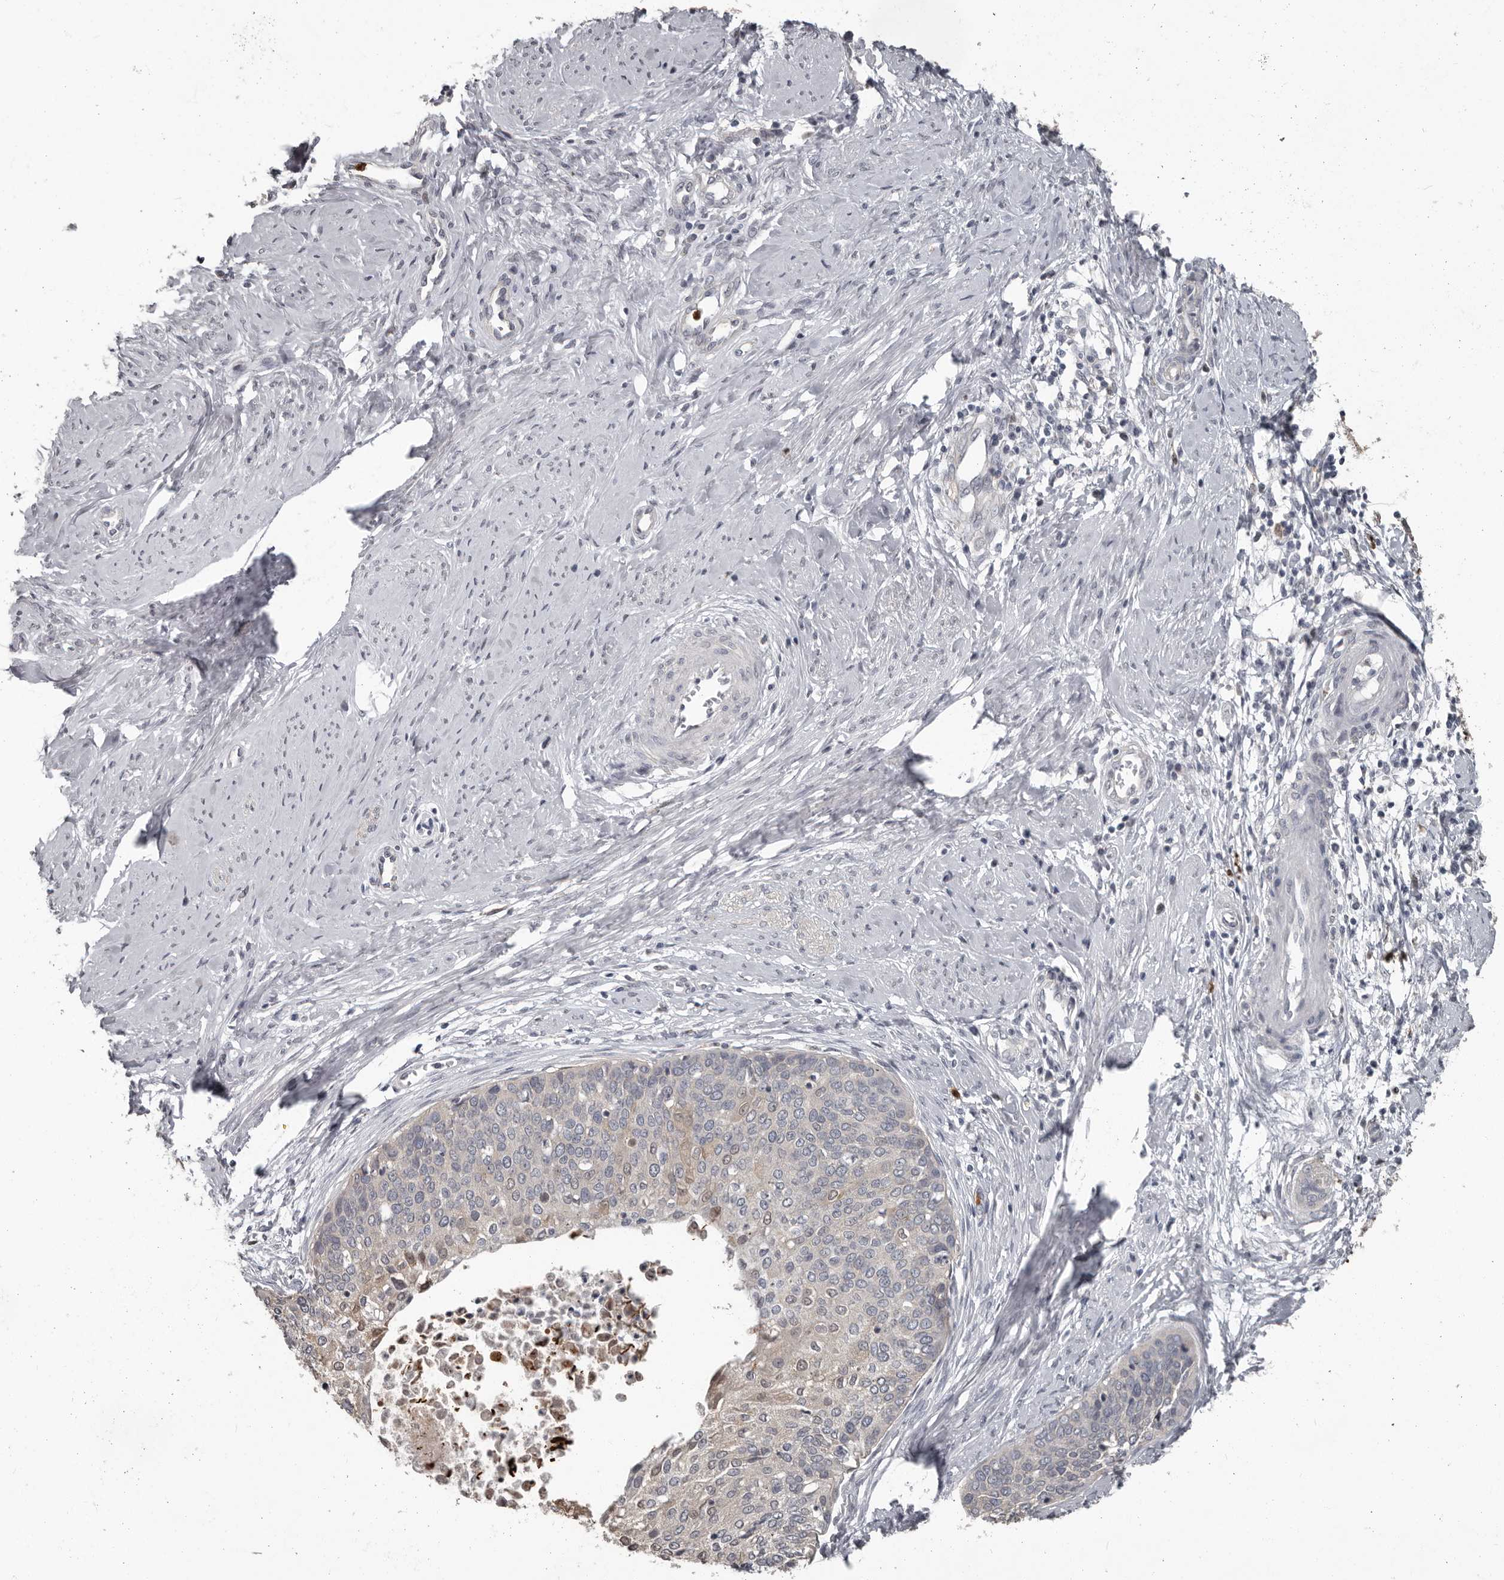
{"staining": {"intensity": "negative", "quantity": "none", "location": "none"}, "tissue": "cervical cancer", "cell_type": "Tumor cells", "image_type": "cancer", "snomed": [{"axis": "morphology", "description": "Squamous cell carcinoma, NOS"}, {"axis": "topography", "description": "Cervix"}], "caption": "This micrograph is of cervical cancer stained with immunohistochemistry to label a protein in brown with the nuclei are counter-stained blue. There is no positivity in tumor cells.", "gene": "GPR157", "patient": {"sex": "female", "age": 37}}